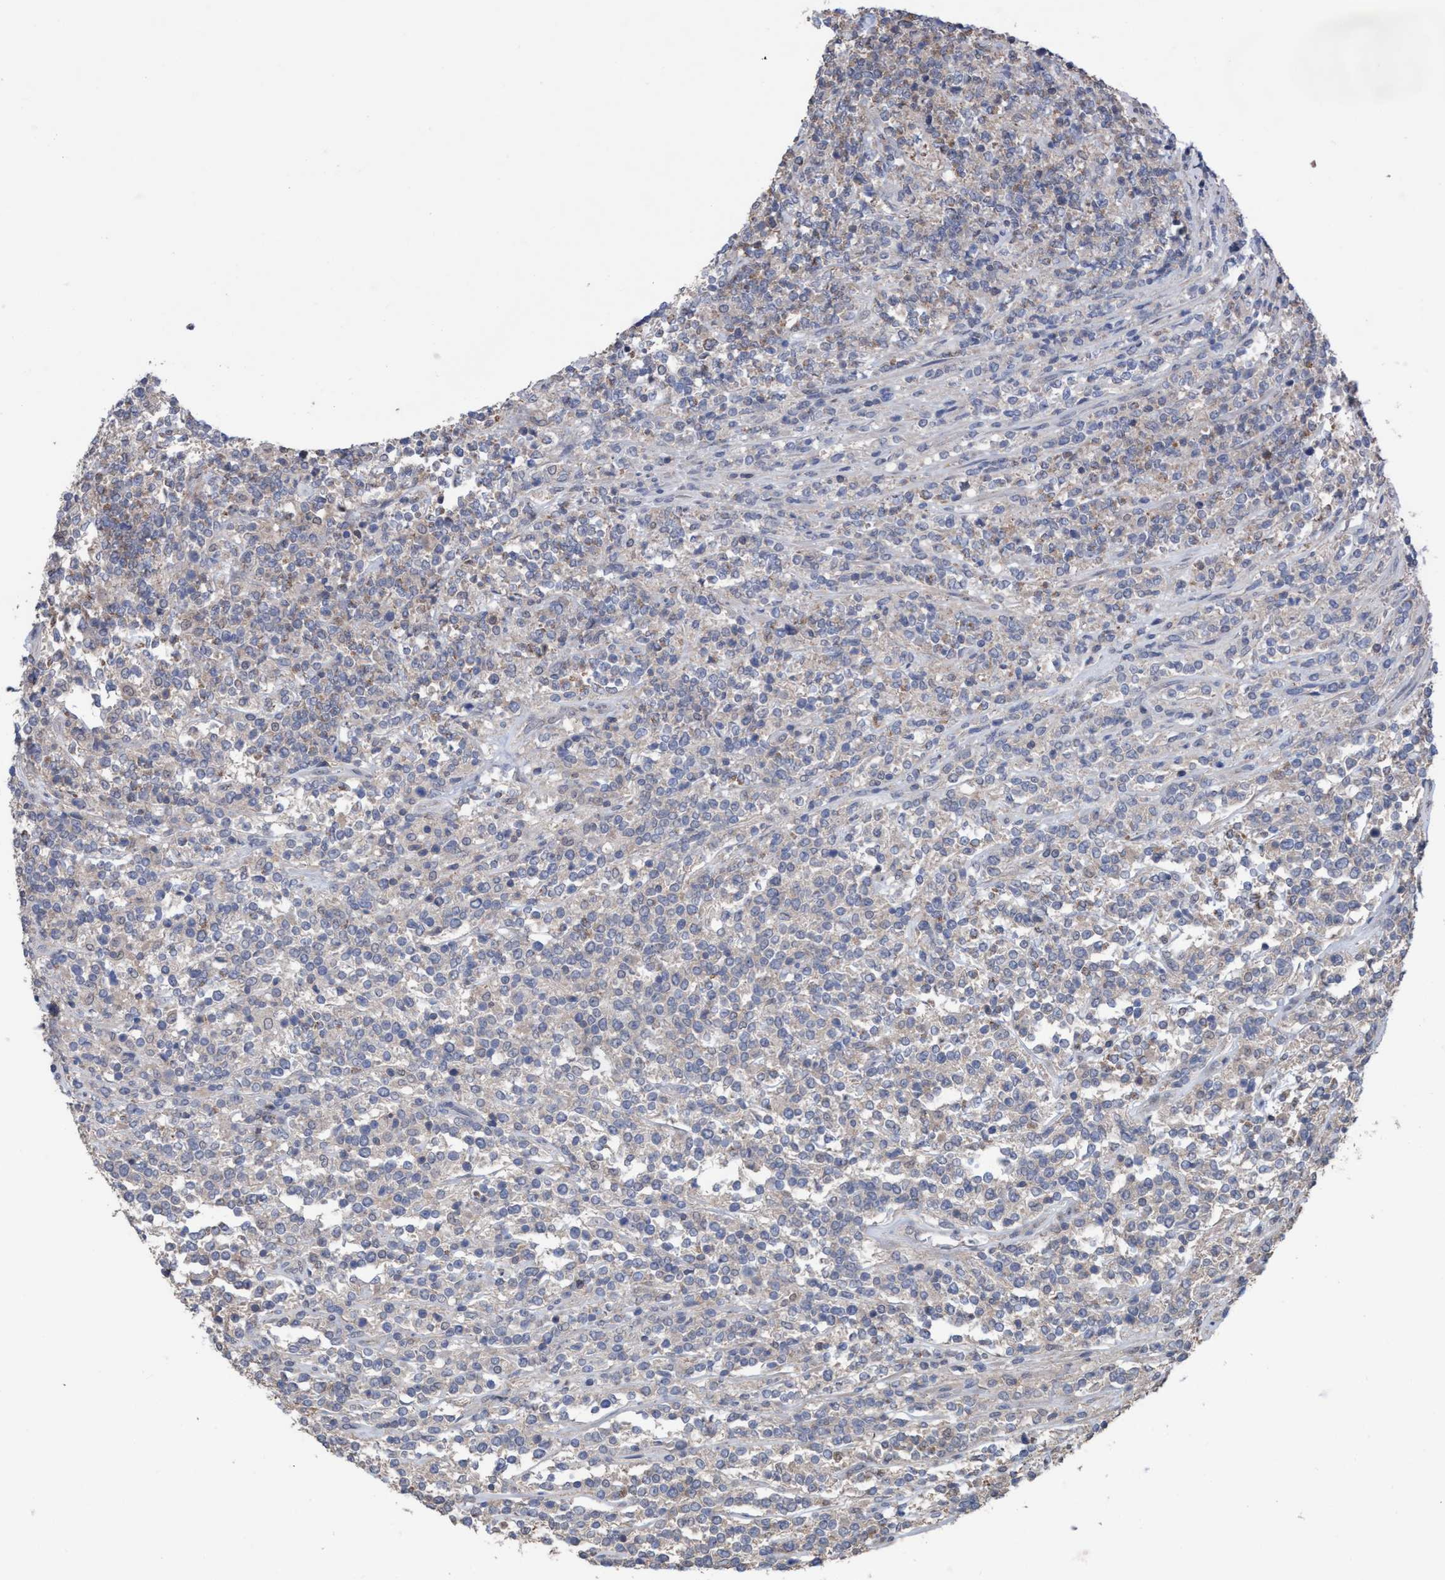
{"staining": {"intensity": "negative", "quantity": "none", "location": "none"}, "tissue": "lymphoma", "cell_type": "Tumor cells", "image_type": "cancer", "snomed": [{"axis": "morphology", "description": "Malignant lymphoma, non-Hodgkin's type, High grade"}, {"axis": "topography", "description": "Soft tissue"}], "caption": "Immunohistochemistry micrograph of high-grade malignant lymphoma, non-Hodgkin's type stained for a protein (brown), which demonstrates no expression in tumor cells.", "gene": "GLOD4", "patient": {"sex": "male", "age": 18}}